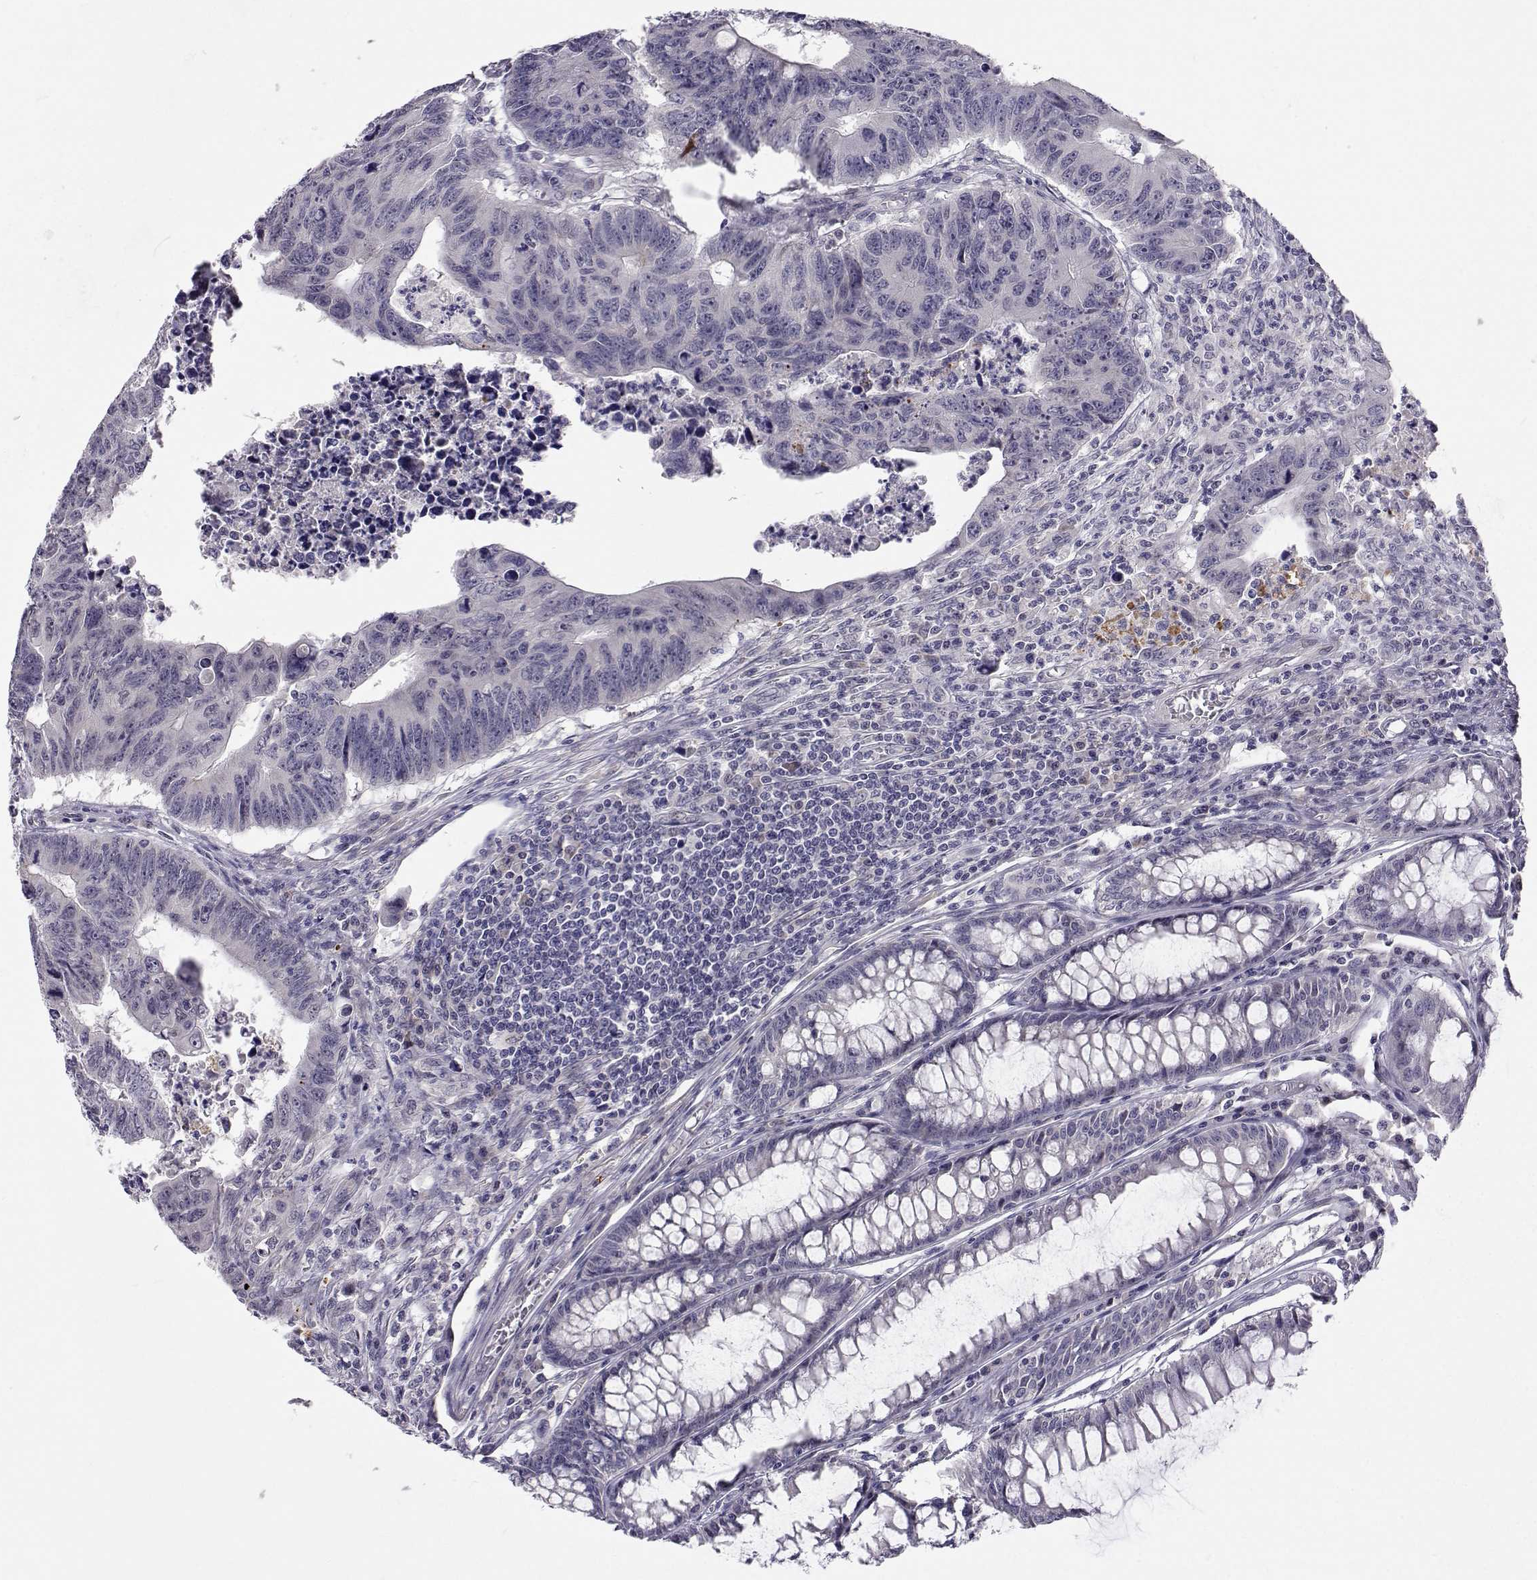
{"staining": {"intensity": "negative", "quantity": "none", "location": "none"}, "tissue": "colorectal cancer", "cell_type": "Tumor cells", "image_type": "cancer", "snomed": [{"axis": "morphology", "description": "Adenocarcinoma, NOS"}, {"axis": "topography", "description": "Rectum"}], "caption": "This image is of adenocarcinoma (colorectal) stained with immunohistochemistry to label a protein in brown with the nuclei are counter-stained blue. There is no staining in tumor cells.", "gene": "SLC6A3", "patient": {"sex": "female", "age": 85}}